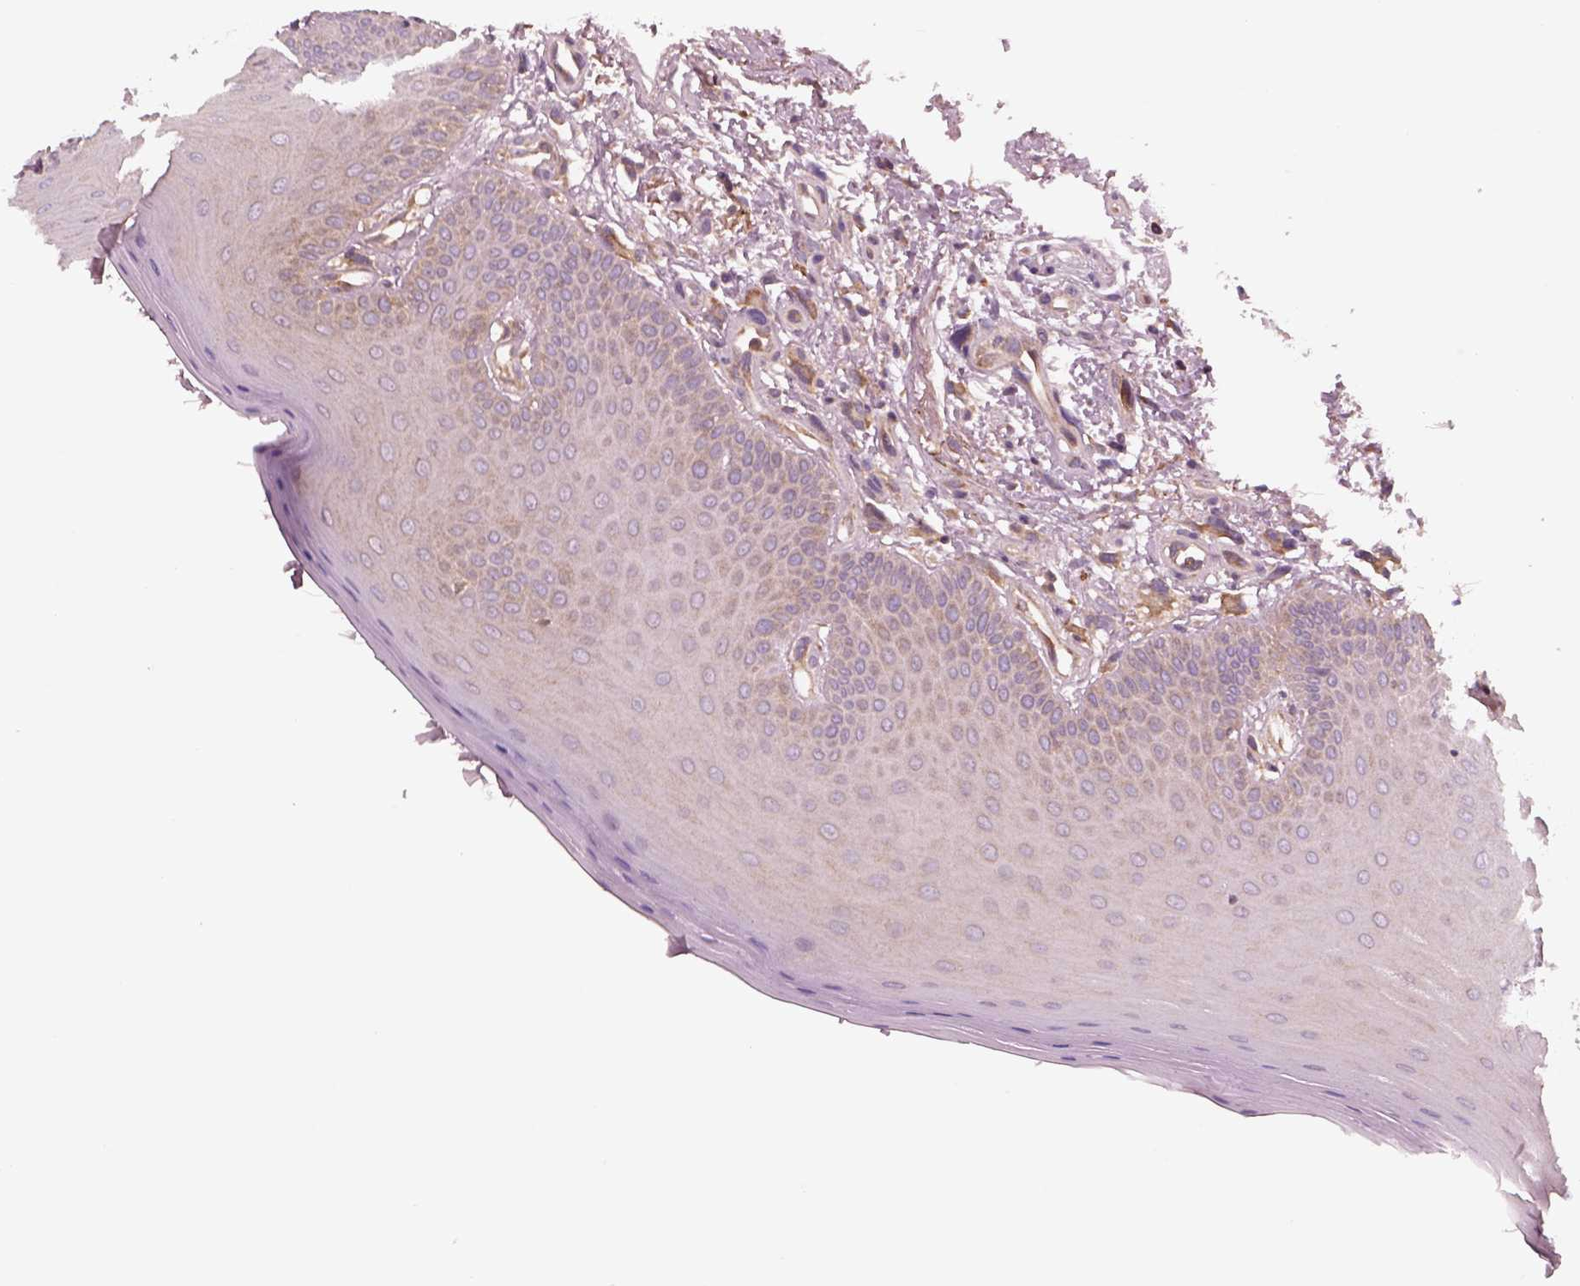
{"staining": {"intensity": "weak", "quantity": "<25%", "location": "cytoplasmic/membranous"}, "tissue": "oral mucosa", "cell_type": "Squamous epithelial cells", "image_type": "normal", "snomed": [{"axis": "morphology", "description": "Normal tissue, NOS"}, {"axis": "morphology", "description": "Normal morphology"}, {"axis": "topography", "description": "Oral tissue"}], "caption": "High magnification brightfield microscopy of unremarkable oral mucosa stained with DAB (3,3'-diaminobenzidine) (brown) and counterstained with hematoxylin (blue): squamous epithelial cells show no significant expression. (Stains: DAB immunohistochemistry (IHC) with hematoxylin counter stain, Microscopy: brightfield microscopy at high magnification).", "gene": "ASCC2", "patient": {"sex": "female", "age": 76}}